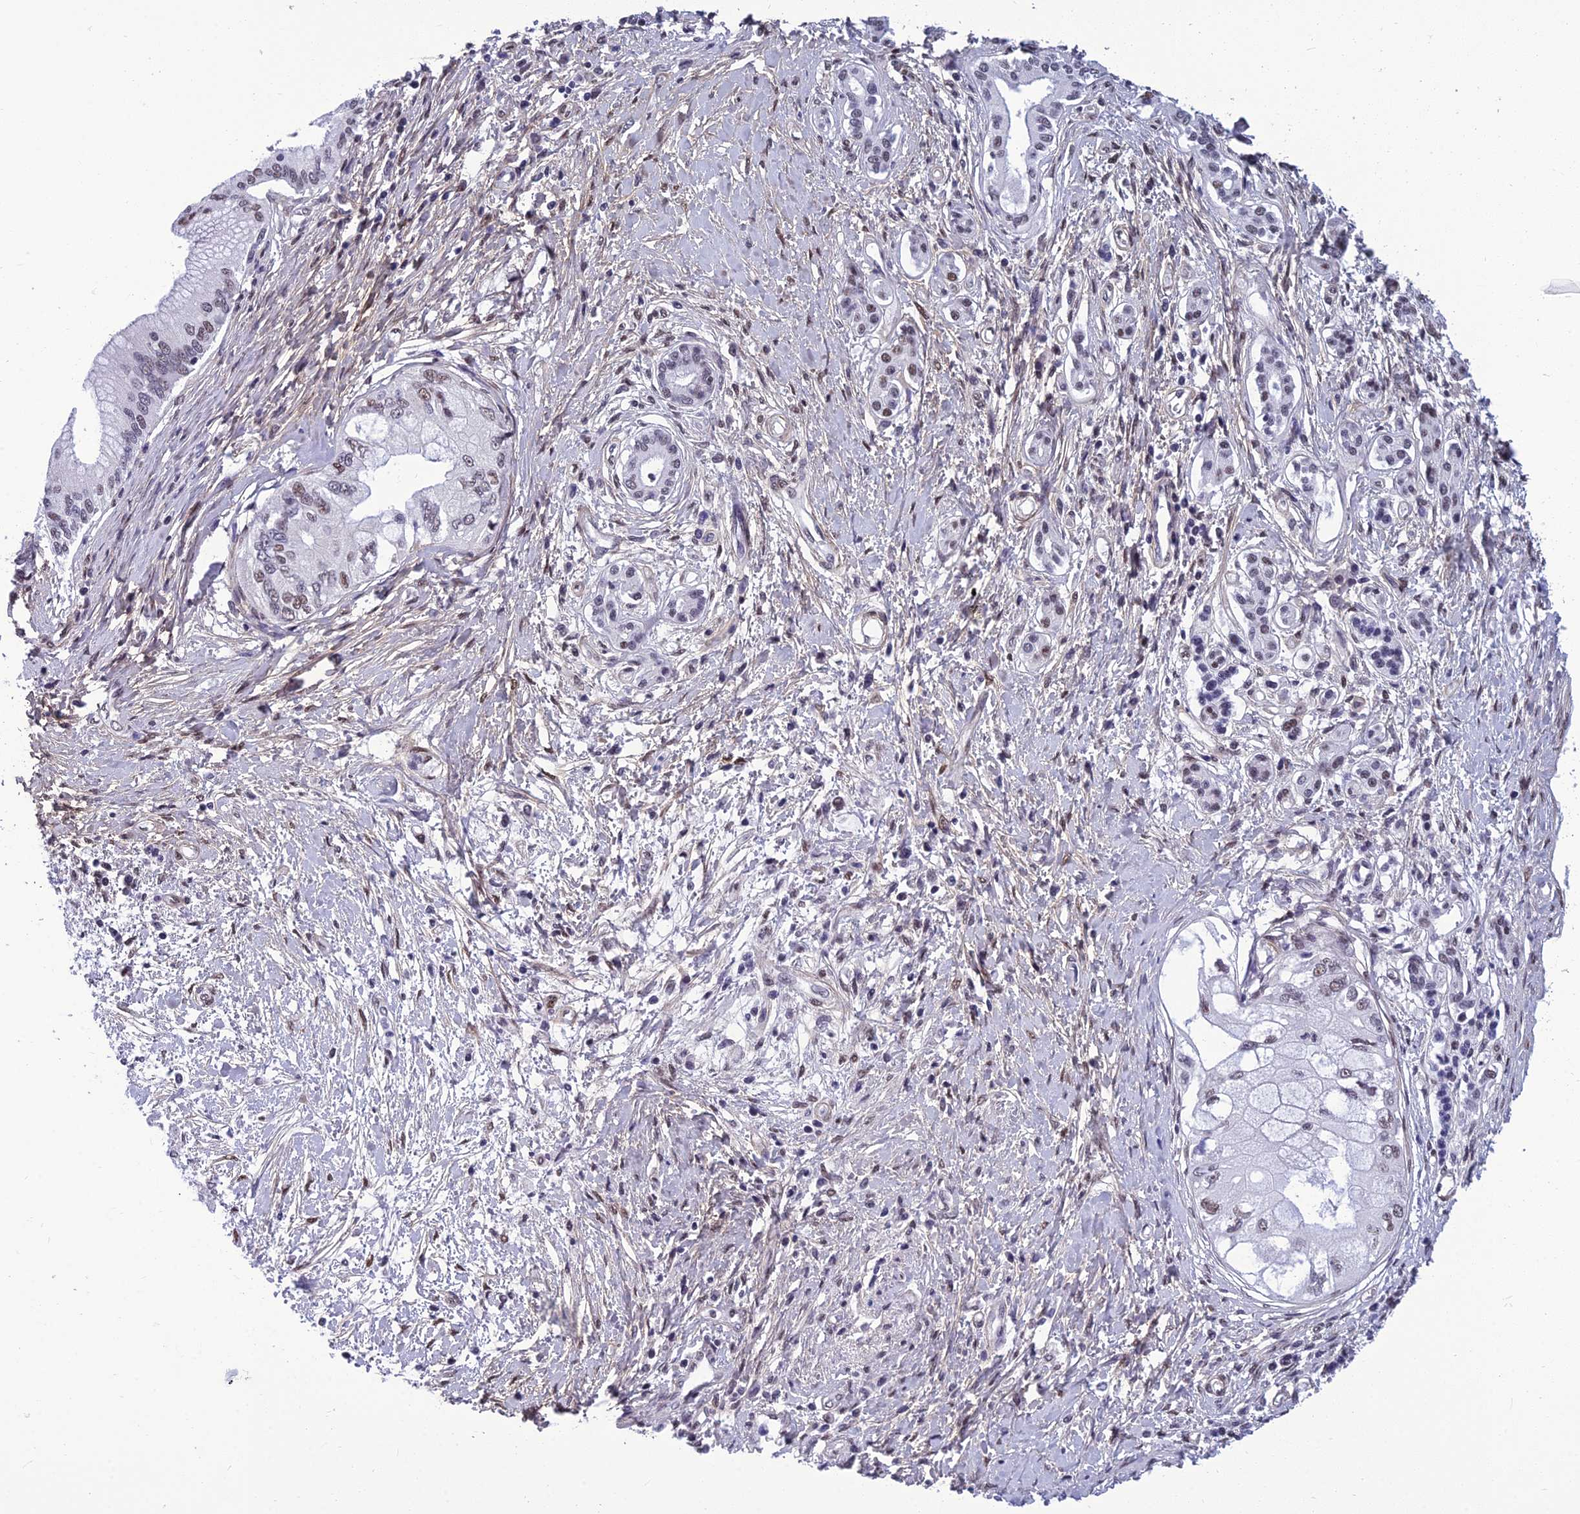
{"staining": {"intensity": "weak", "quantity": "<25%", "location": "nuclear"}, "tissue": "pancreatic cancer", "cell_type": "Tumor cells", "image_type": "cancer", "snomed": [{"axis": "morphology", "description": "Adenocarcinoma, NOS"}, {"axis": "topography", "description": "Pancreas"}], "caption": "Pancreatic cancer (adenocarcinoma) stained for a protein using IHC shows no positivity tumor cells.", "gene": "RSRC1", "patient": {"sex": "male", "age": 46}}